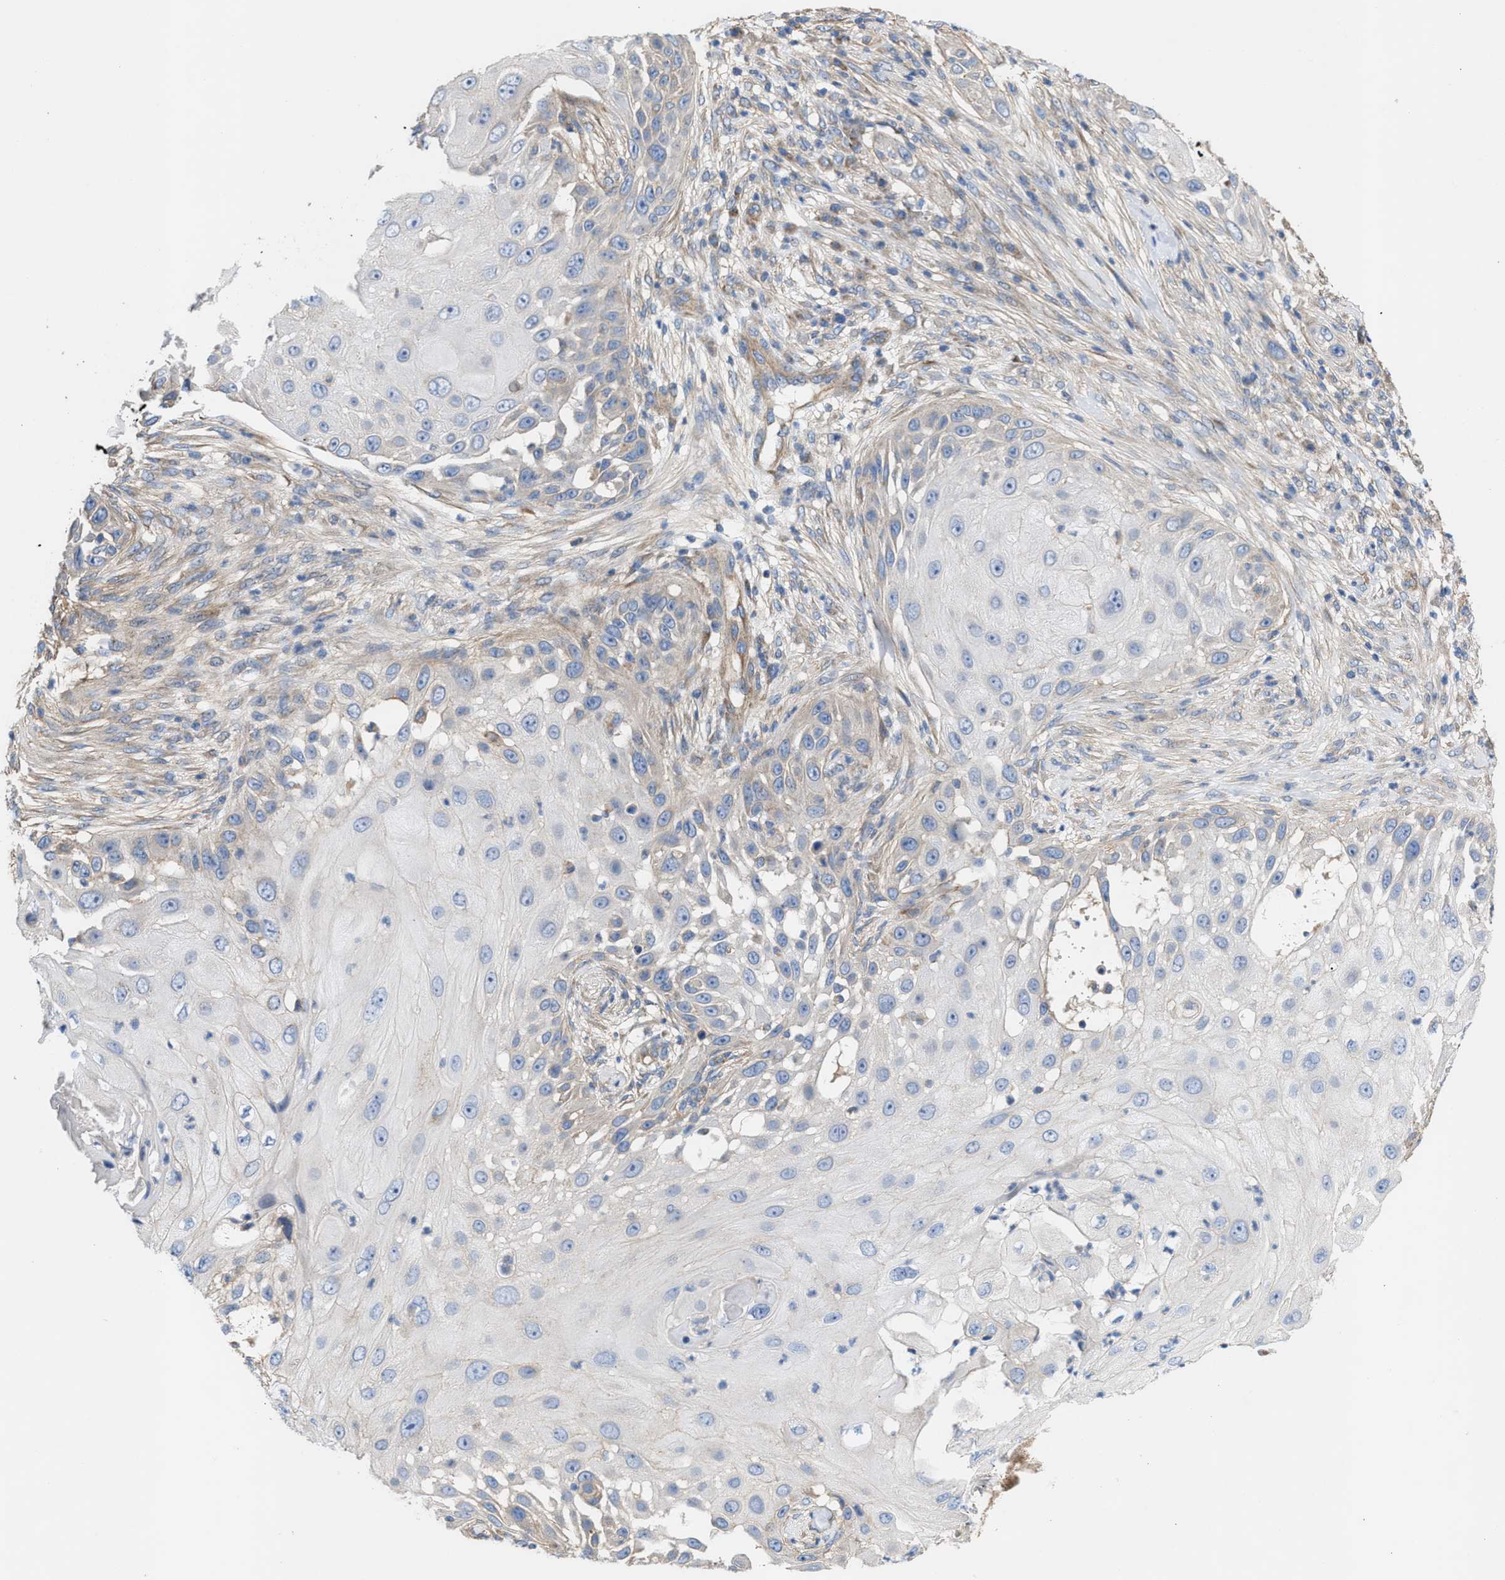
{"staining": {"intensity": "moderate", "quantity": "25%-75%", "location": "cytoplasmic/membranous"}, "tissue": "skin cancer", "cell_type": "Tumor cells", "image_type": "cancer", "snomed": [{"axis": "morphology", "description": "Squamous cell carcinoma, NOS"}, {"axis": "topography", "description": "Skin"}], "caption": "Approximately 25%-75% of tumor cells in human squamous cell carcinoma (skin) exhibit moderate cytoplasmic/membranous protein positivity as visualized by brown immunohistochemical staining.", "gene": "OXSM", "patient": {"sex": "female", "age": 44}}